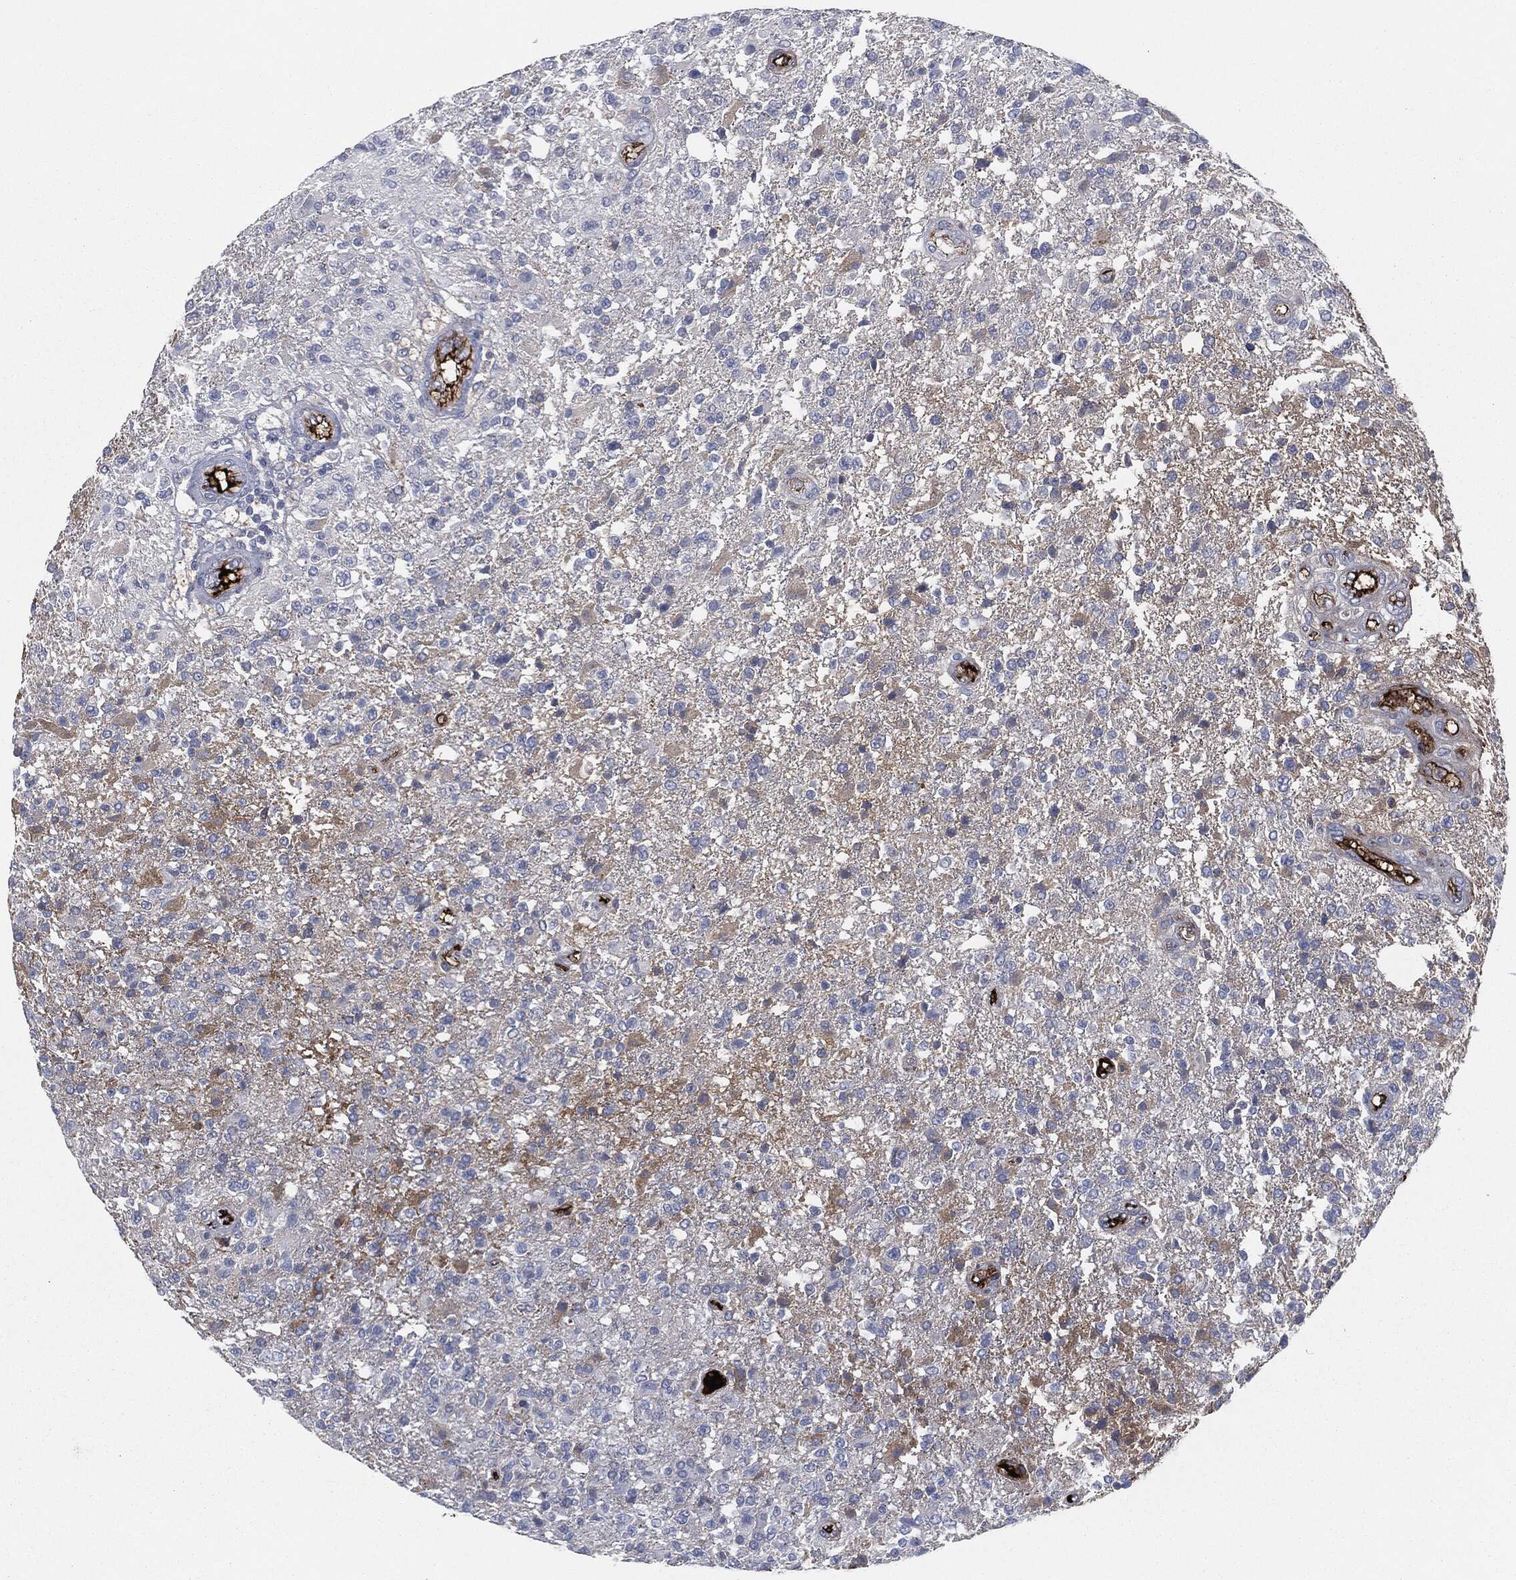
{"staining": {"intensity": "negative", "quantity": "none", "location": "none"}, "tissue": "glioma", "cell_type": "Tumor cells", "image_type": "cancer", "snomed": [{"axis": "morphology", "description": "Glioma, malignant, High grade"}, {"axis": "topography", "description": "Brain"}], "caption": "IHC of high-grade glioma (malignant) demonstrates no positivity in tumor cells.", "gene": "APOB", "patient": {"sex": "male", "age": 56}}